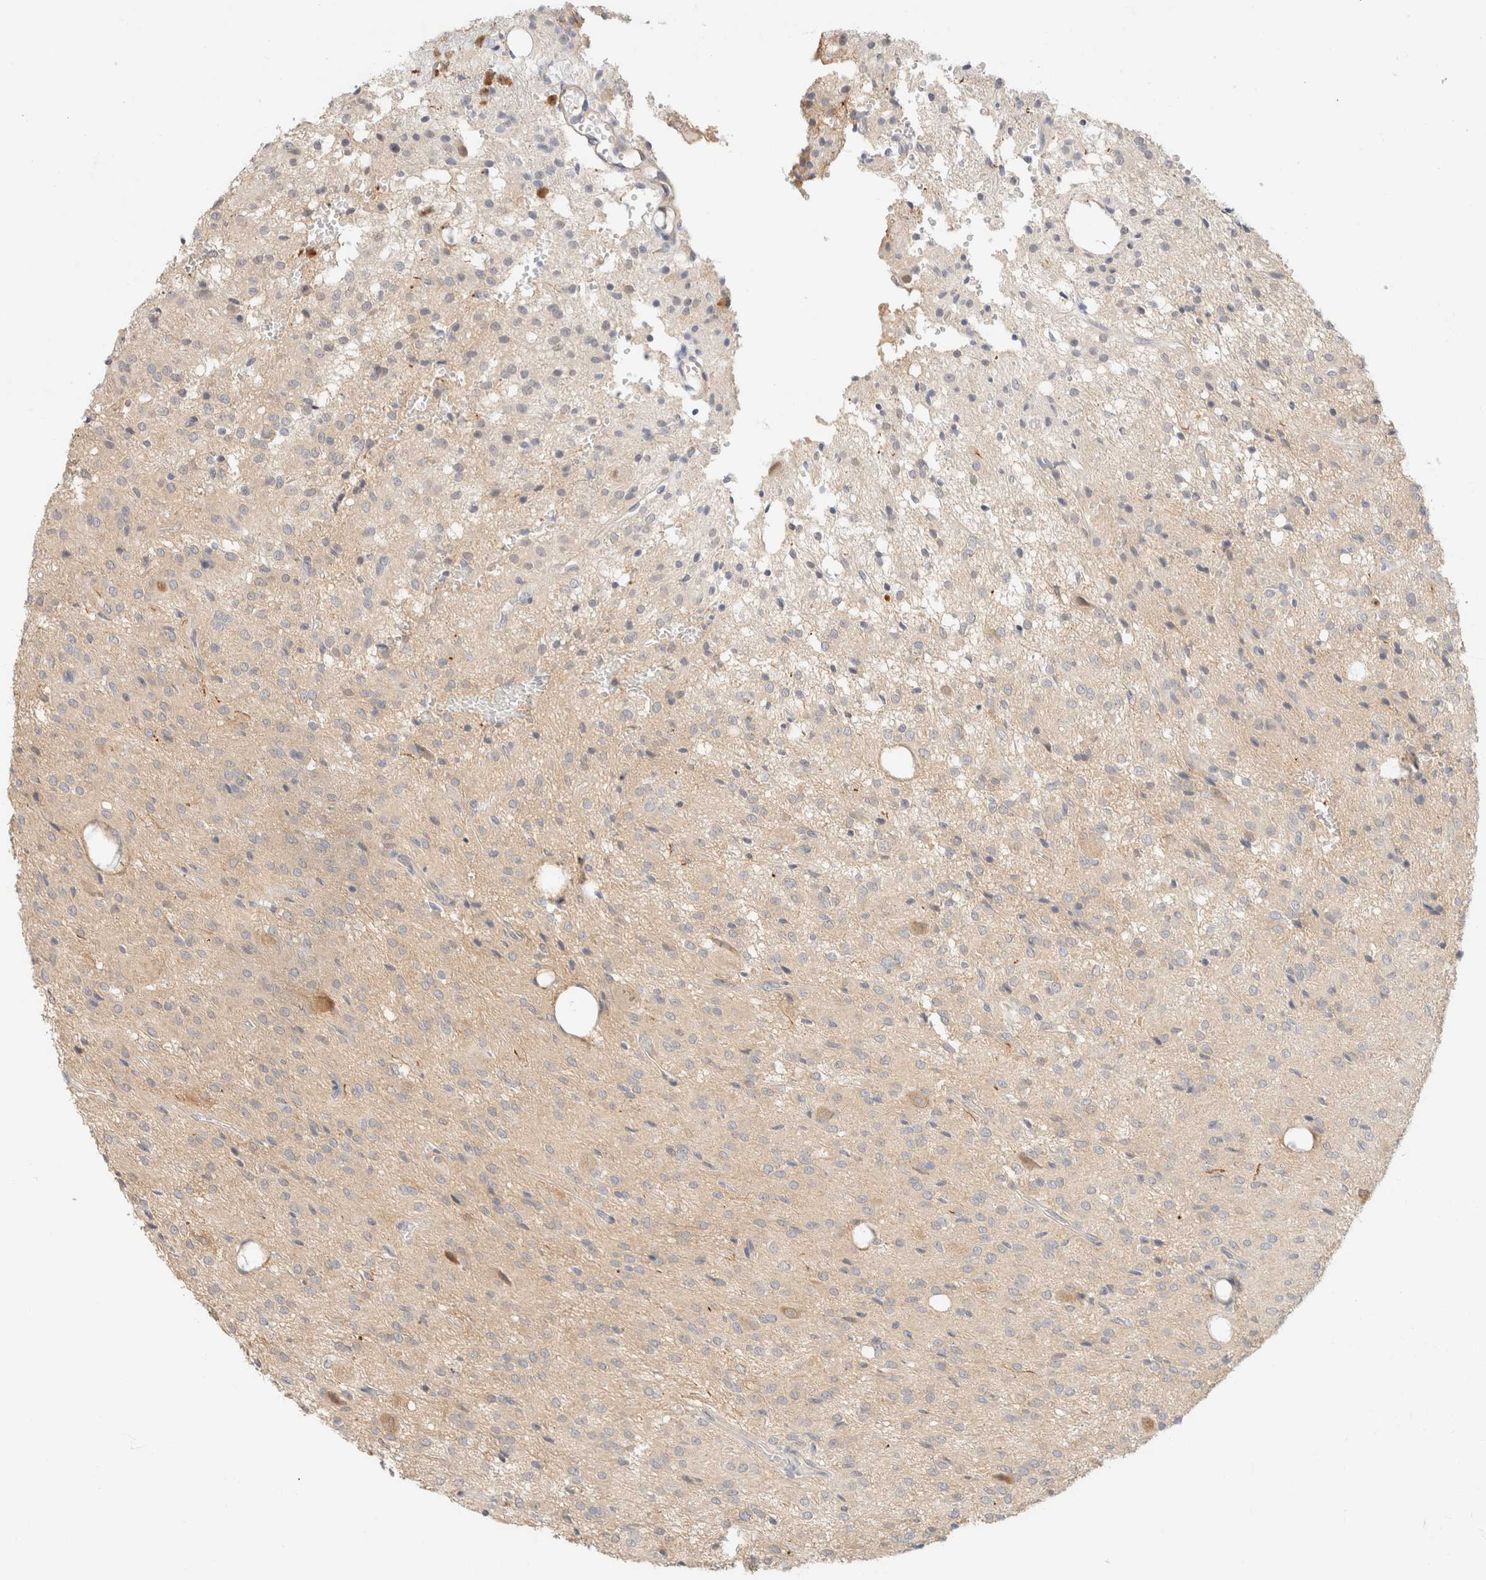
{"staining": {"intensity": "weak", "quantity": "<25%", "location": "cytoplasmic/membranous"}, "tissue": "glioma", "cell_type": "Tumor cells", "image_type": "cancer", "snomed": [{"axis": "morphology", "description": "Glioma, malignant, High grade"}, {"axis": "topography", "description": "Brain"}], "caption": "Tumor cells show no significant positivity in glioma.", "gene": "GPI", "patient": {"sex": "female", "age": 59}}